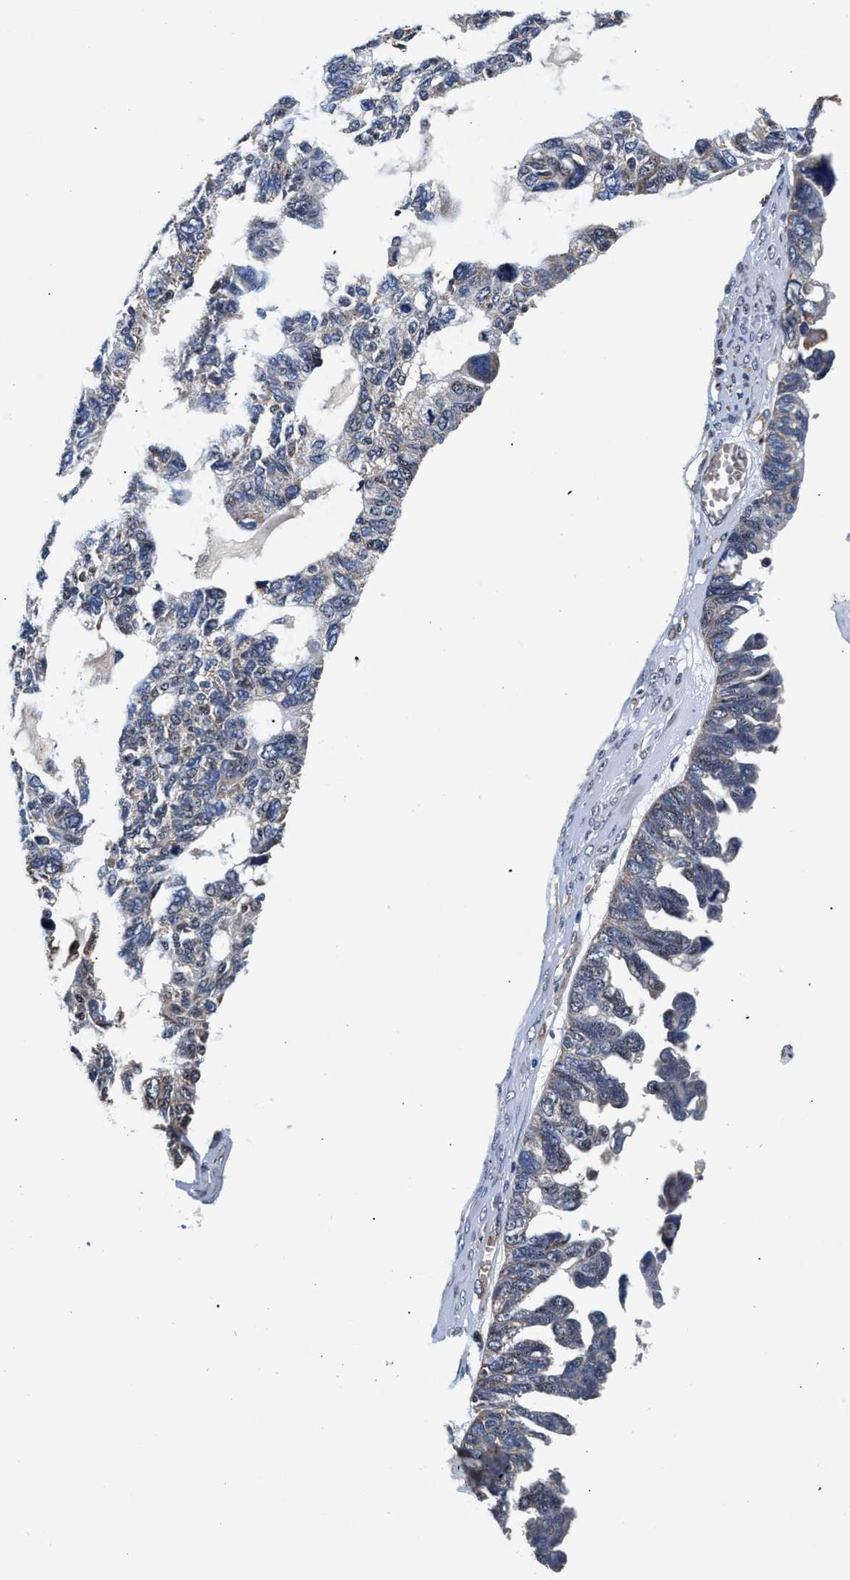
{"staining": {"intensity": "negative", "quantity": "none", "location": "none"}, "tissue": "ovarian cancer", "cell_type": "Tumor cells", "image_type": "cancer", "snomed": [{"axis": "morphology", "description": "Cystadenocarcinoma, serous, NOS"}, {"axis": "topography", "description": "Ovary"}], "caption": "Ovarian cancer stained for a protein using IHC demonstrates no staining tumor cells.", "gene": "SGK1", "patient": {"sex": "female", "age": 79}}